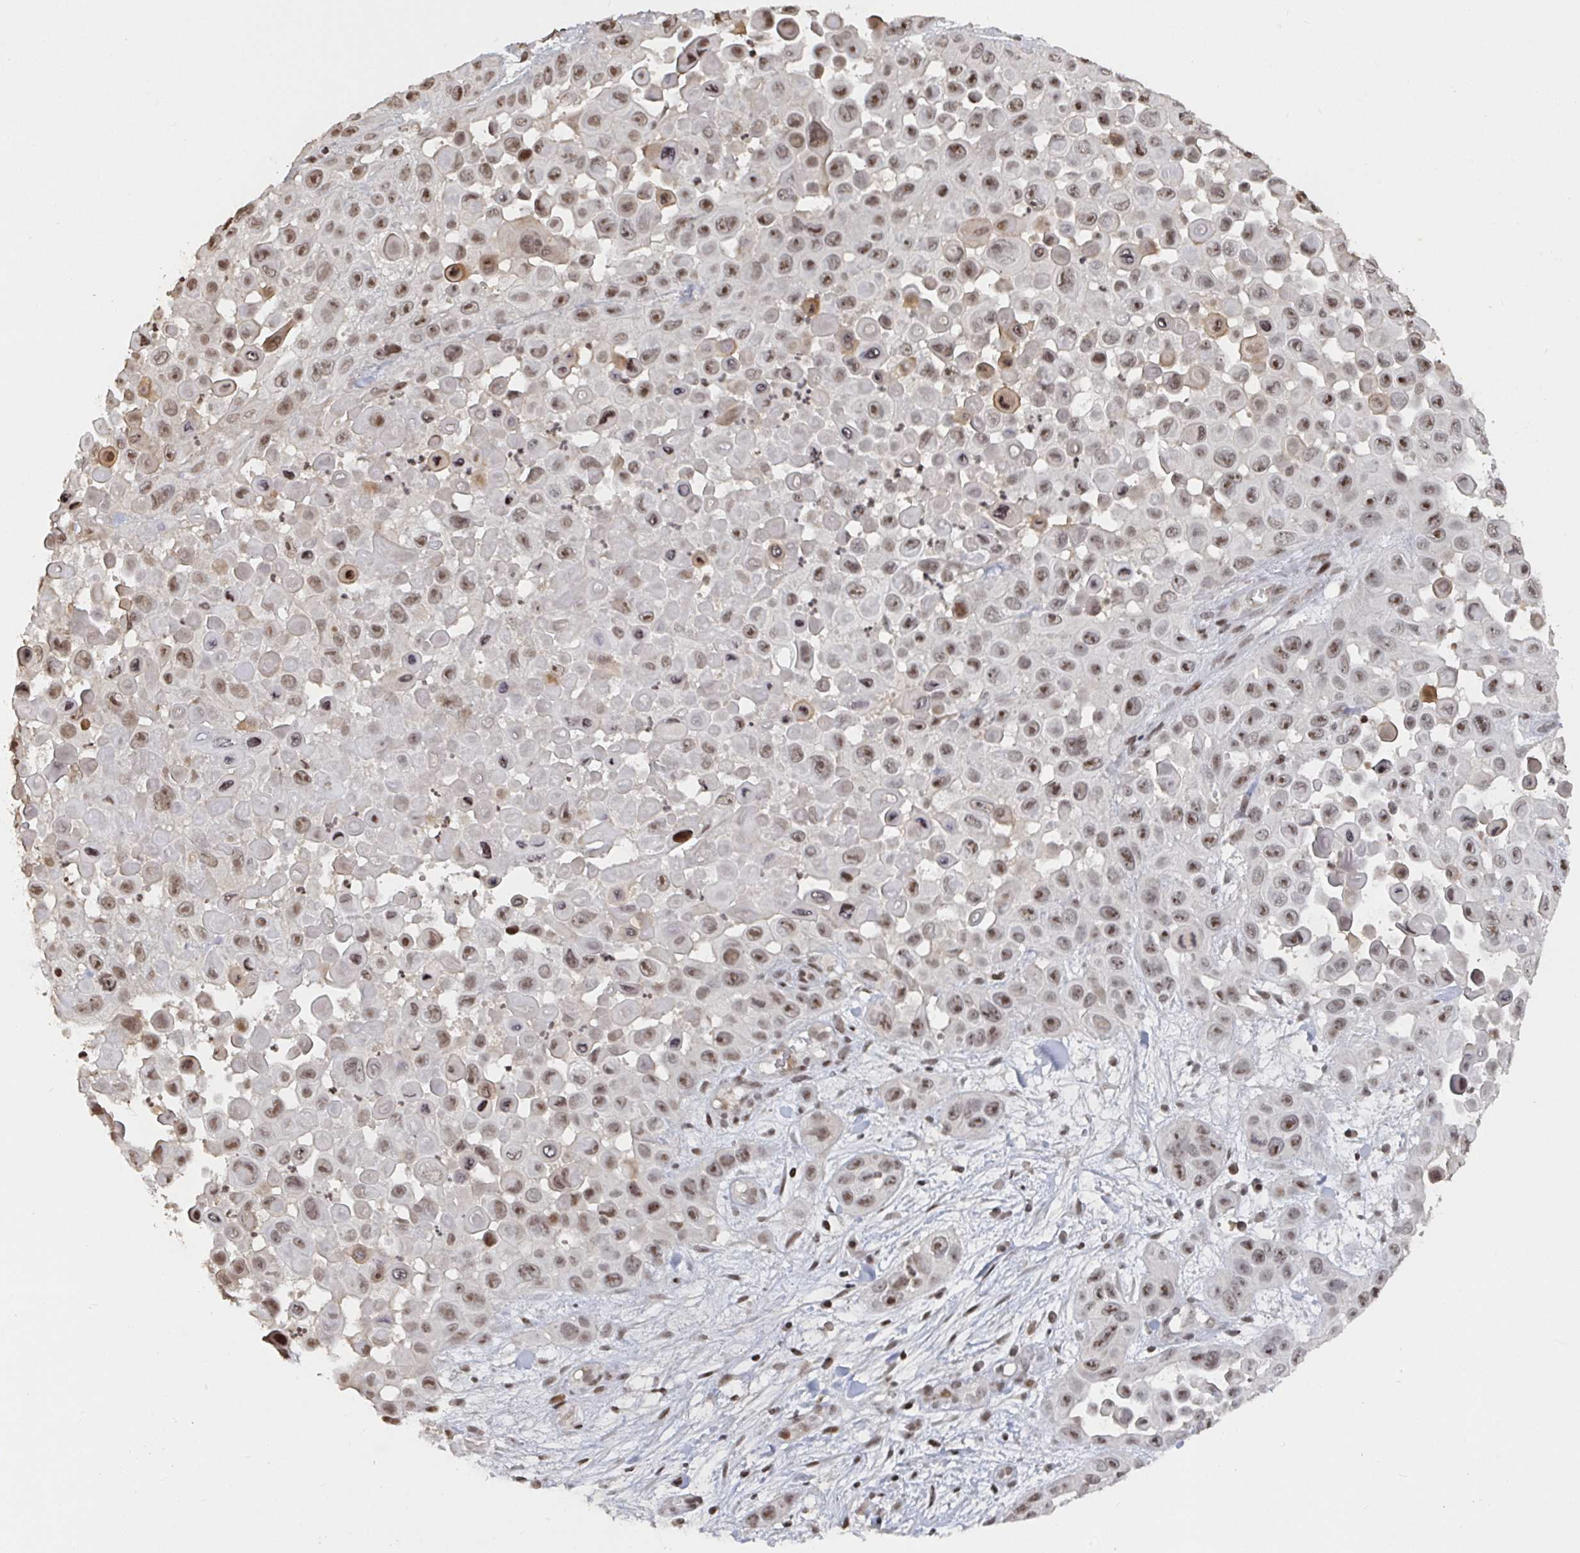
{"staining": {"intensity": "moderate", "quantity": ">75%", "location": "nuclear"}, "tissue": "skin cancer", "cell_type": "Tumor cells", "image_type": "cancer", "snomed": [{"axis": "morphology", "description": "Squamous cell carcinoma, NOS"}, {"axis": "topography", "description": "Skin"}], "caption": "IHC of skin squamous cell carcinoma shows medium levels of moderate nuclear positivity in about >75% of tumor cells.", "gene": "ZDHHC12", "patient": {"sex": "male", "age": 81}}